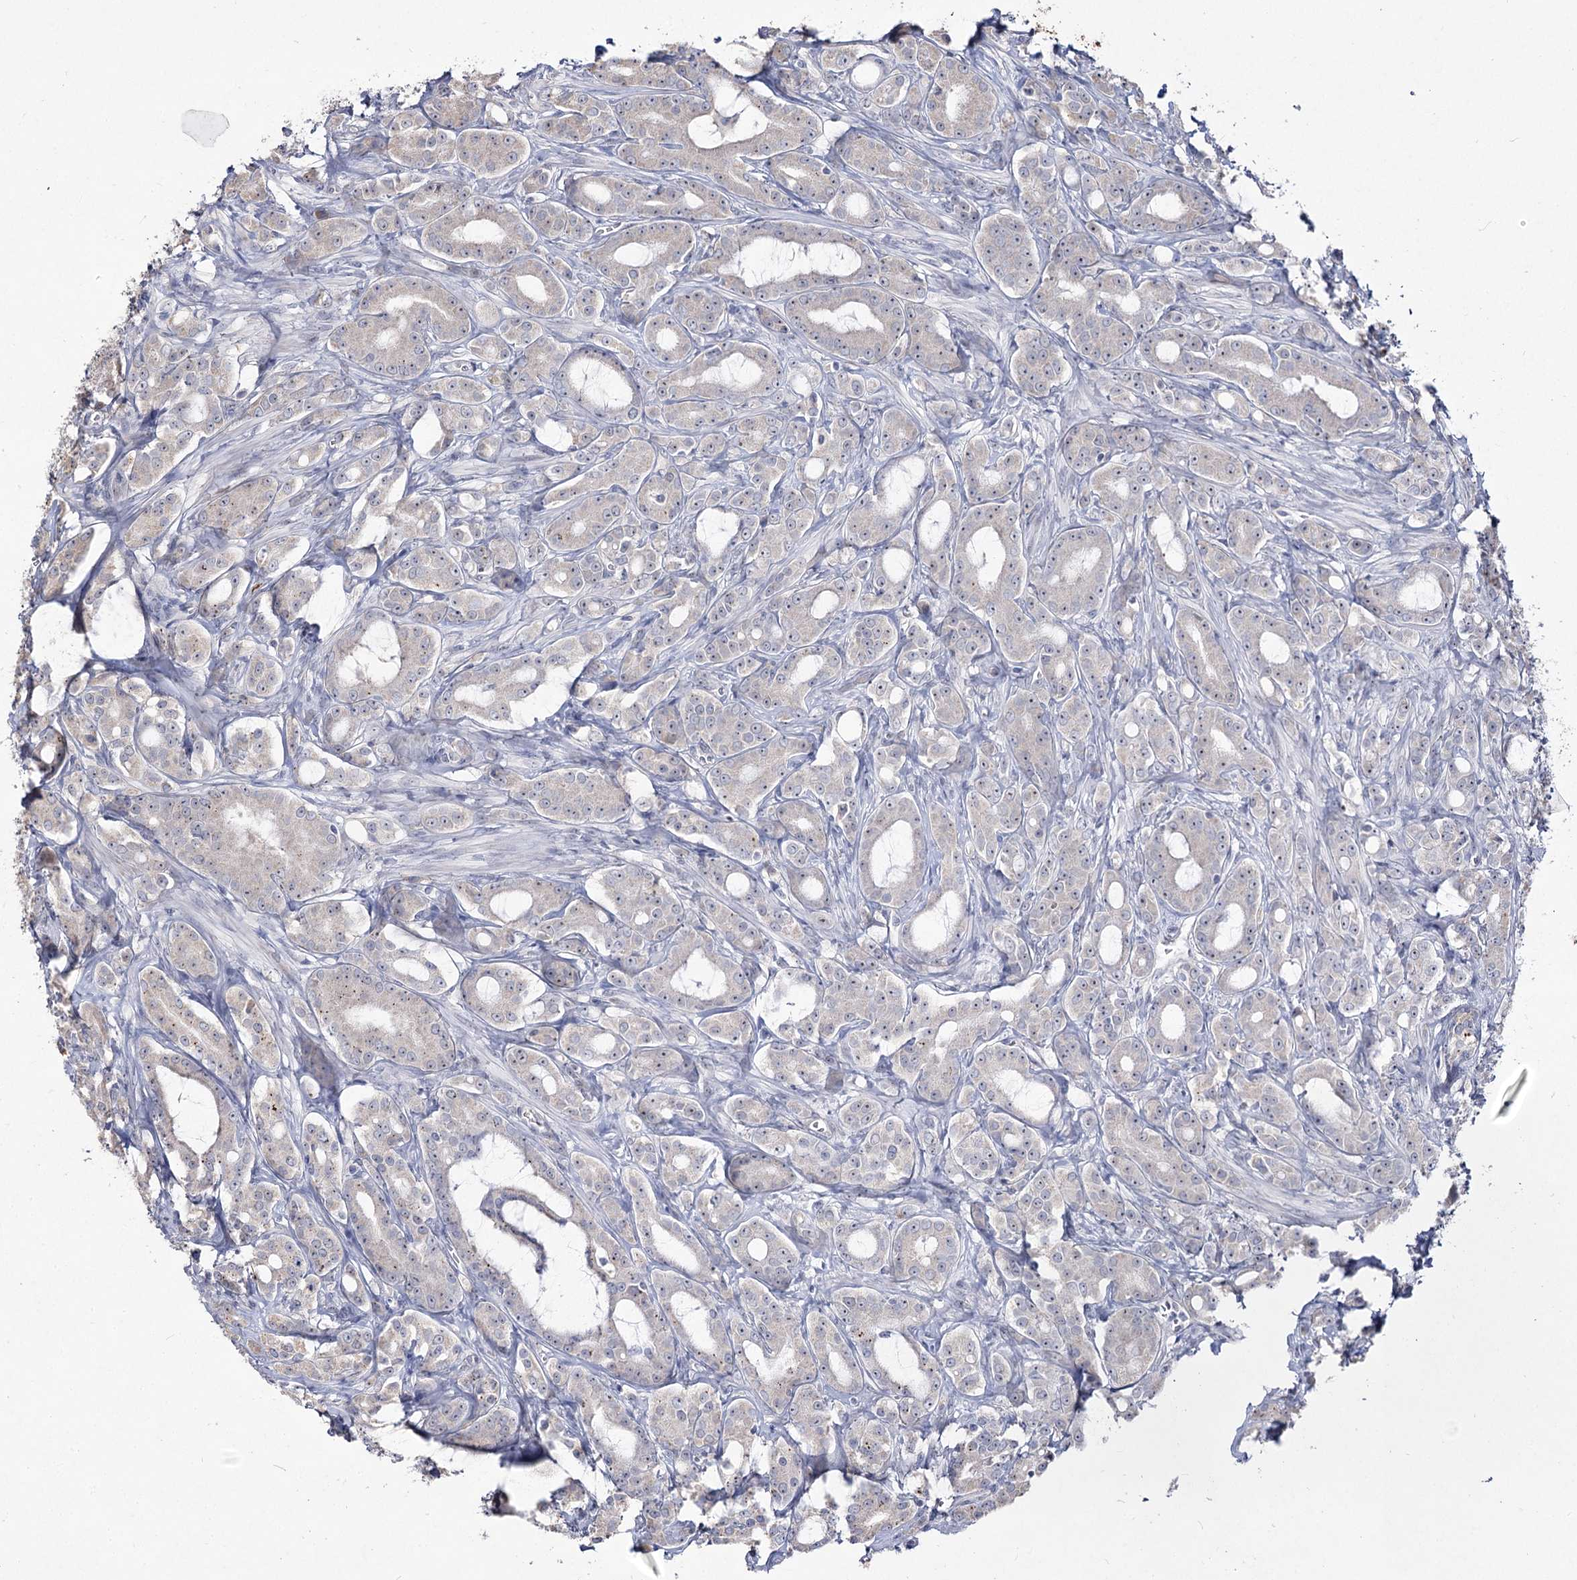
{"staining": {"intensity": "negative", "quantity": "none", "location": "none"}, "tissue": "prostate cancer", "cell_type": "Tumor cells", "image_type": "cancer", "snomed": [{"axis": "morphology", "description": "Adenocarcinoma, High grade"}, {"axis": "topography", "description": "Prostate"}], "caption": "Immunohistochemistry micrograph of neoplastic tissue: prostate cancer stained with DAB (3,3'-diaminobenzidine) reveals no significant protein staining in tumor cells. The staining is performed using DAB (3,3'-diaminobenzidine) brown chromogen with nuclei counter-stained in using hematoxylin.", "gene": "DDX50", "patient": {"sex": "male", "age": 72}}